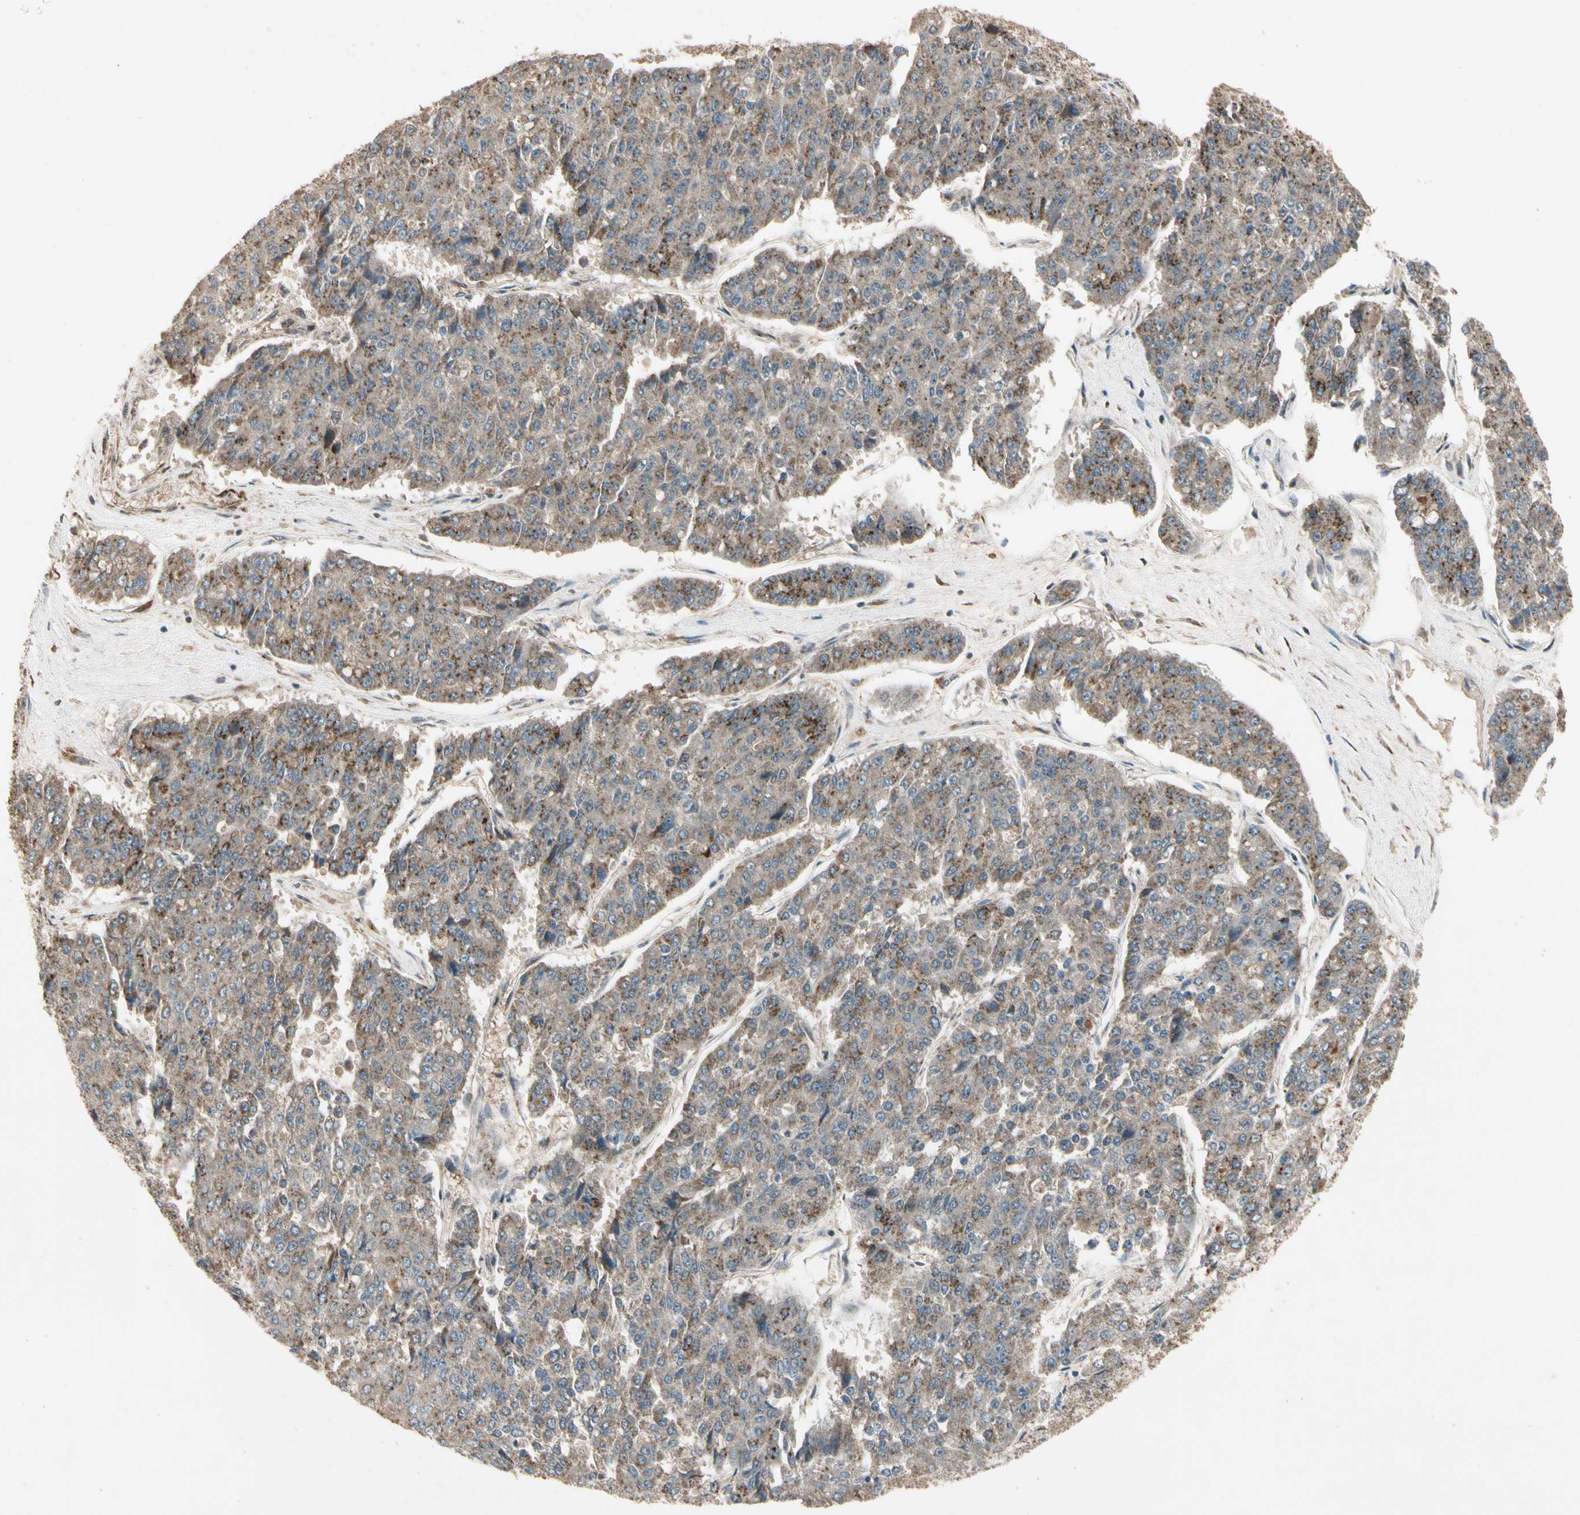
{"staining": {"intensity": "moderate", "quantity": "<25%", "location": "cytoplasmic/membranous"}, "tissue": "pancreatic cancer", "cell_type": "Tumor cells", "image_type": "cancer", "snomed": [{"axis": "morphology", "description": "Adenocarcinoma, NOS"}, {"axis": "topography", "description": "Pancreas"}], "caption": "Immunohistochemical staining of pancreatic cancer demonstrates moderate cytoplasmic/membranous protein staining in approximately <25% of tumor cells.", "gene": "GCK", "patient": {"sex": "male", "age": 50}}